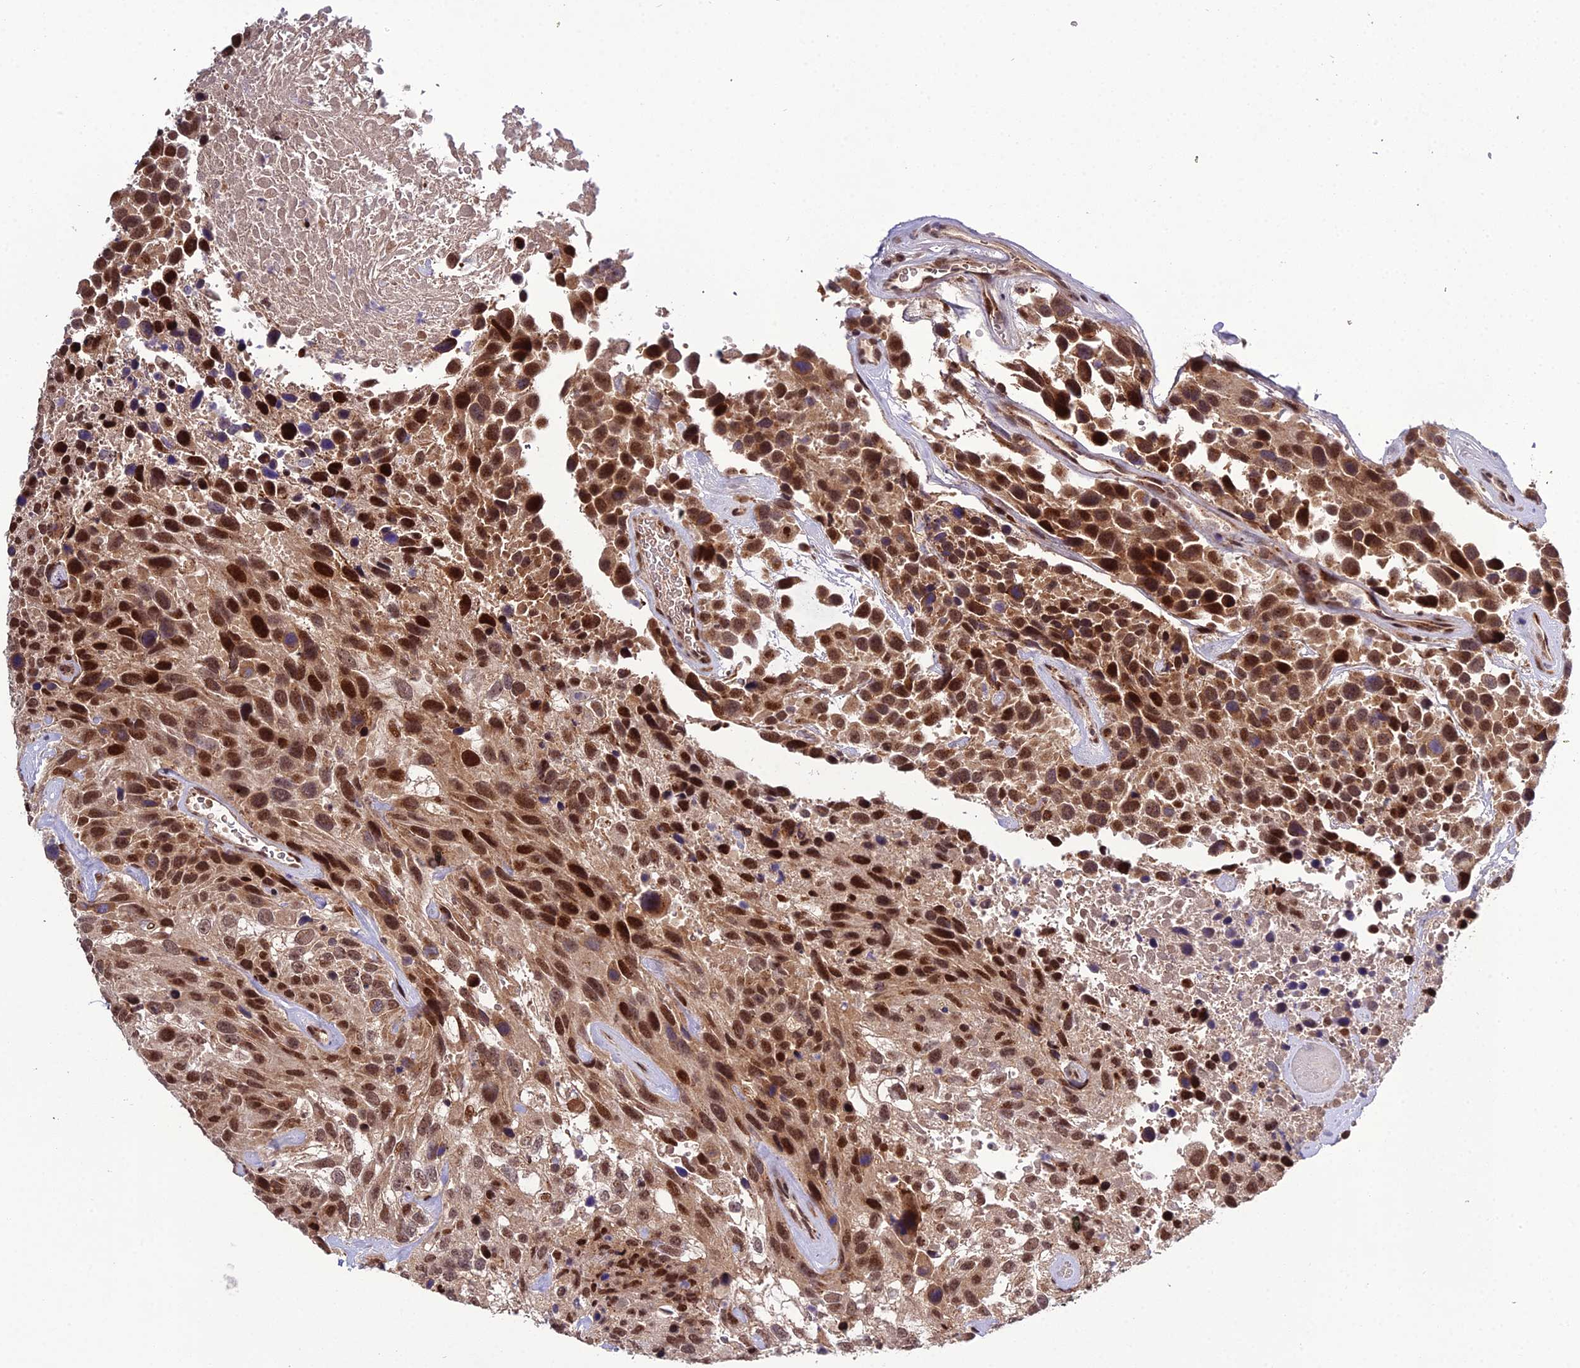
{"staining": {"intensity": "strong", "quantity": ">75%", "location": "nuclear"}, "tissue": "urothelial cancer", "cell_type": "Tumor cells", "image_type": "cancer", "snomed": [{"axis": "morphology", "description": "Urothelial carcinoma, High grade"}, {"axis": "topography", "description": "Urinary bladder"}], "caption": "This micrograph demonstrates IHC staining of urothelial cancer, with high strong nuclear positivity in about >75% of tumor cells.", "gene": "ARL2", "patient": {"sex": "female", "age": 70}}